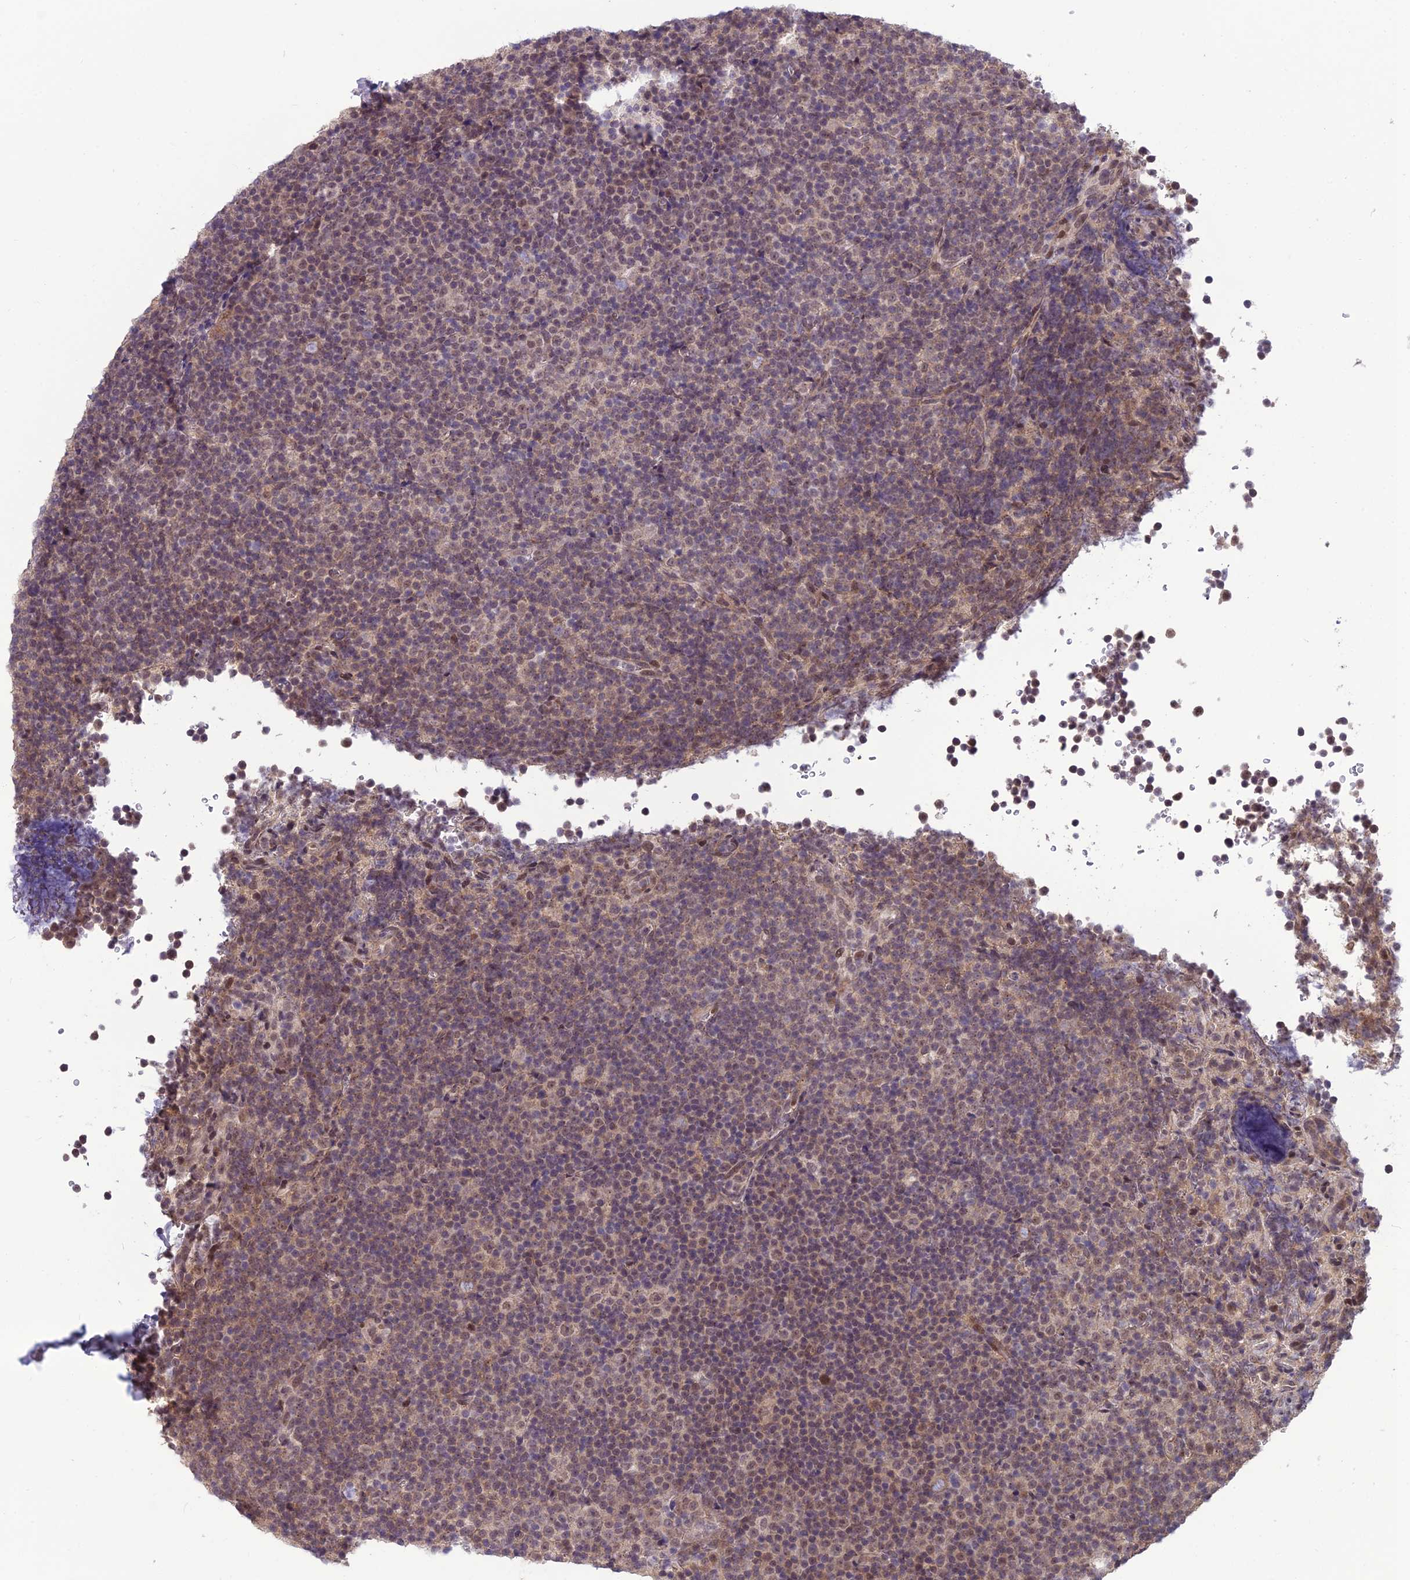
{"staining": {"intensity": "weak", "quantity": "25%-75%", "location": "nuclear"}, "tissue": "lymphoma", "cell_type": "Tumor cells", "image_type": "cancer", "snomed": [{"axis": "morphology", "description": "Malignant lymphoma, non-Hodgkin's type, Low grade"}, {"axis": "topography", "description": "Lymph node"}], "caption": "Brown immunohistochemical staining in human lymphoma displays weak nuclear staining in approximately 25%-75% of tumor cells.", "gene": "FBRS", "patient": {"sex": "female", "age": 67}}